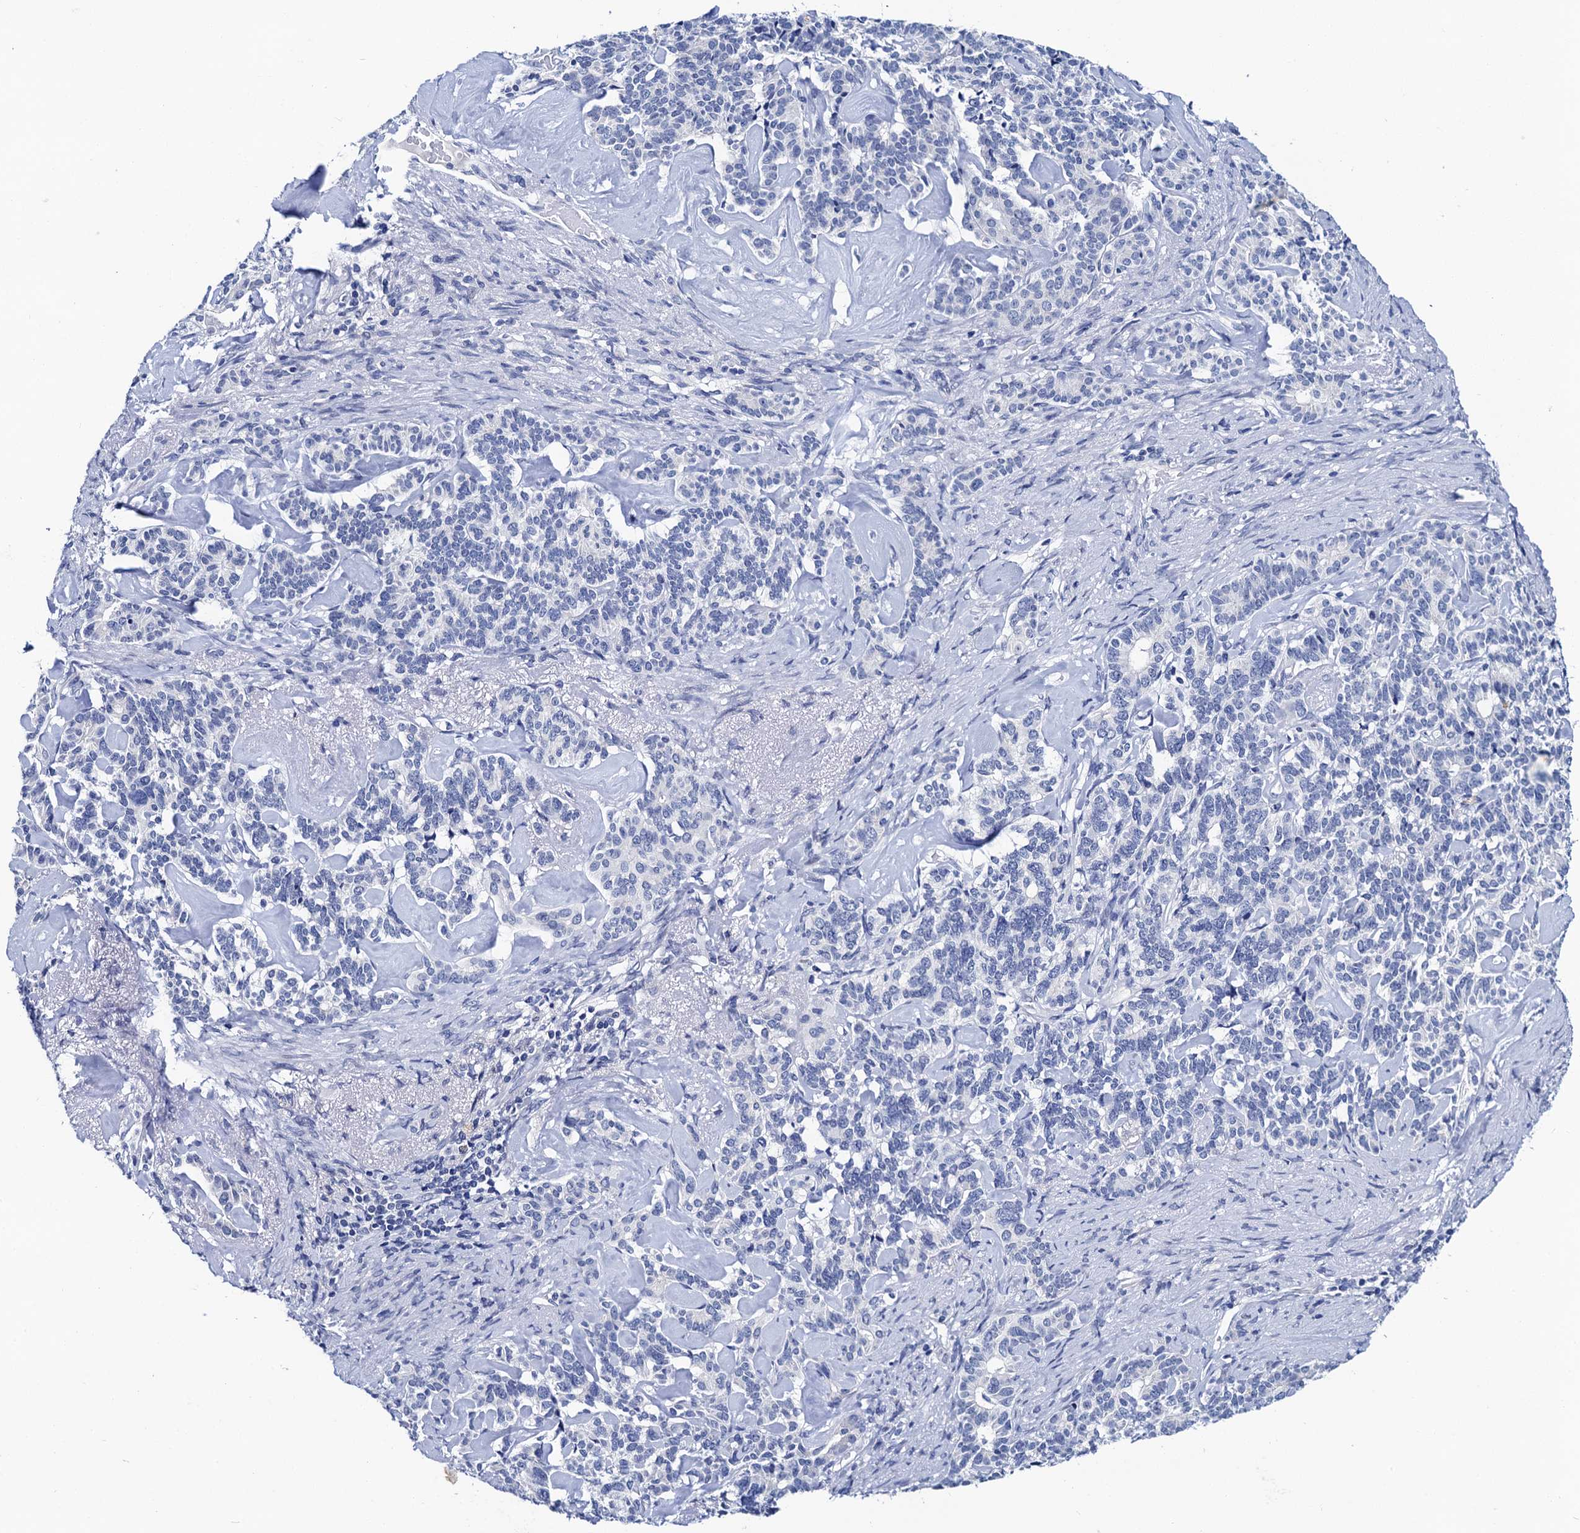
{"staining": {"intensity": "negative", "quantity": "none", "location": "none"}, "tissue": "pancreatic cancer", "cell_type": "Tumor cells", "image_type": "cancer", "snomed": [{"axis": "morphology", "description": "Adenocarcinoma, NOS"}, {"axis": "topography", "description": "Pancreas"}], "caption": "This is an IHC image of human pancreatic cancer (adenocarcinoma). There is no staining in tumor cells.", "gene": "LYPD3", "patient": {"sex": "female", "age": 74}}